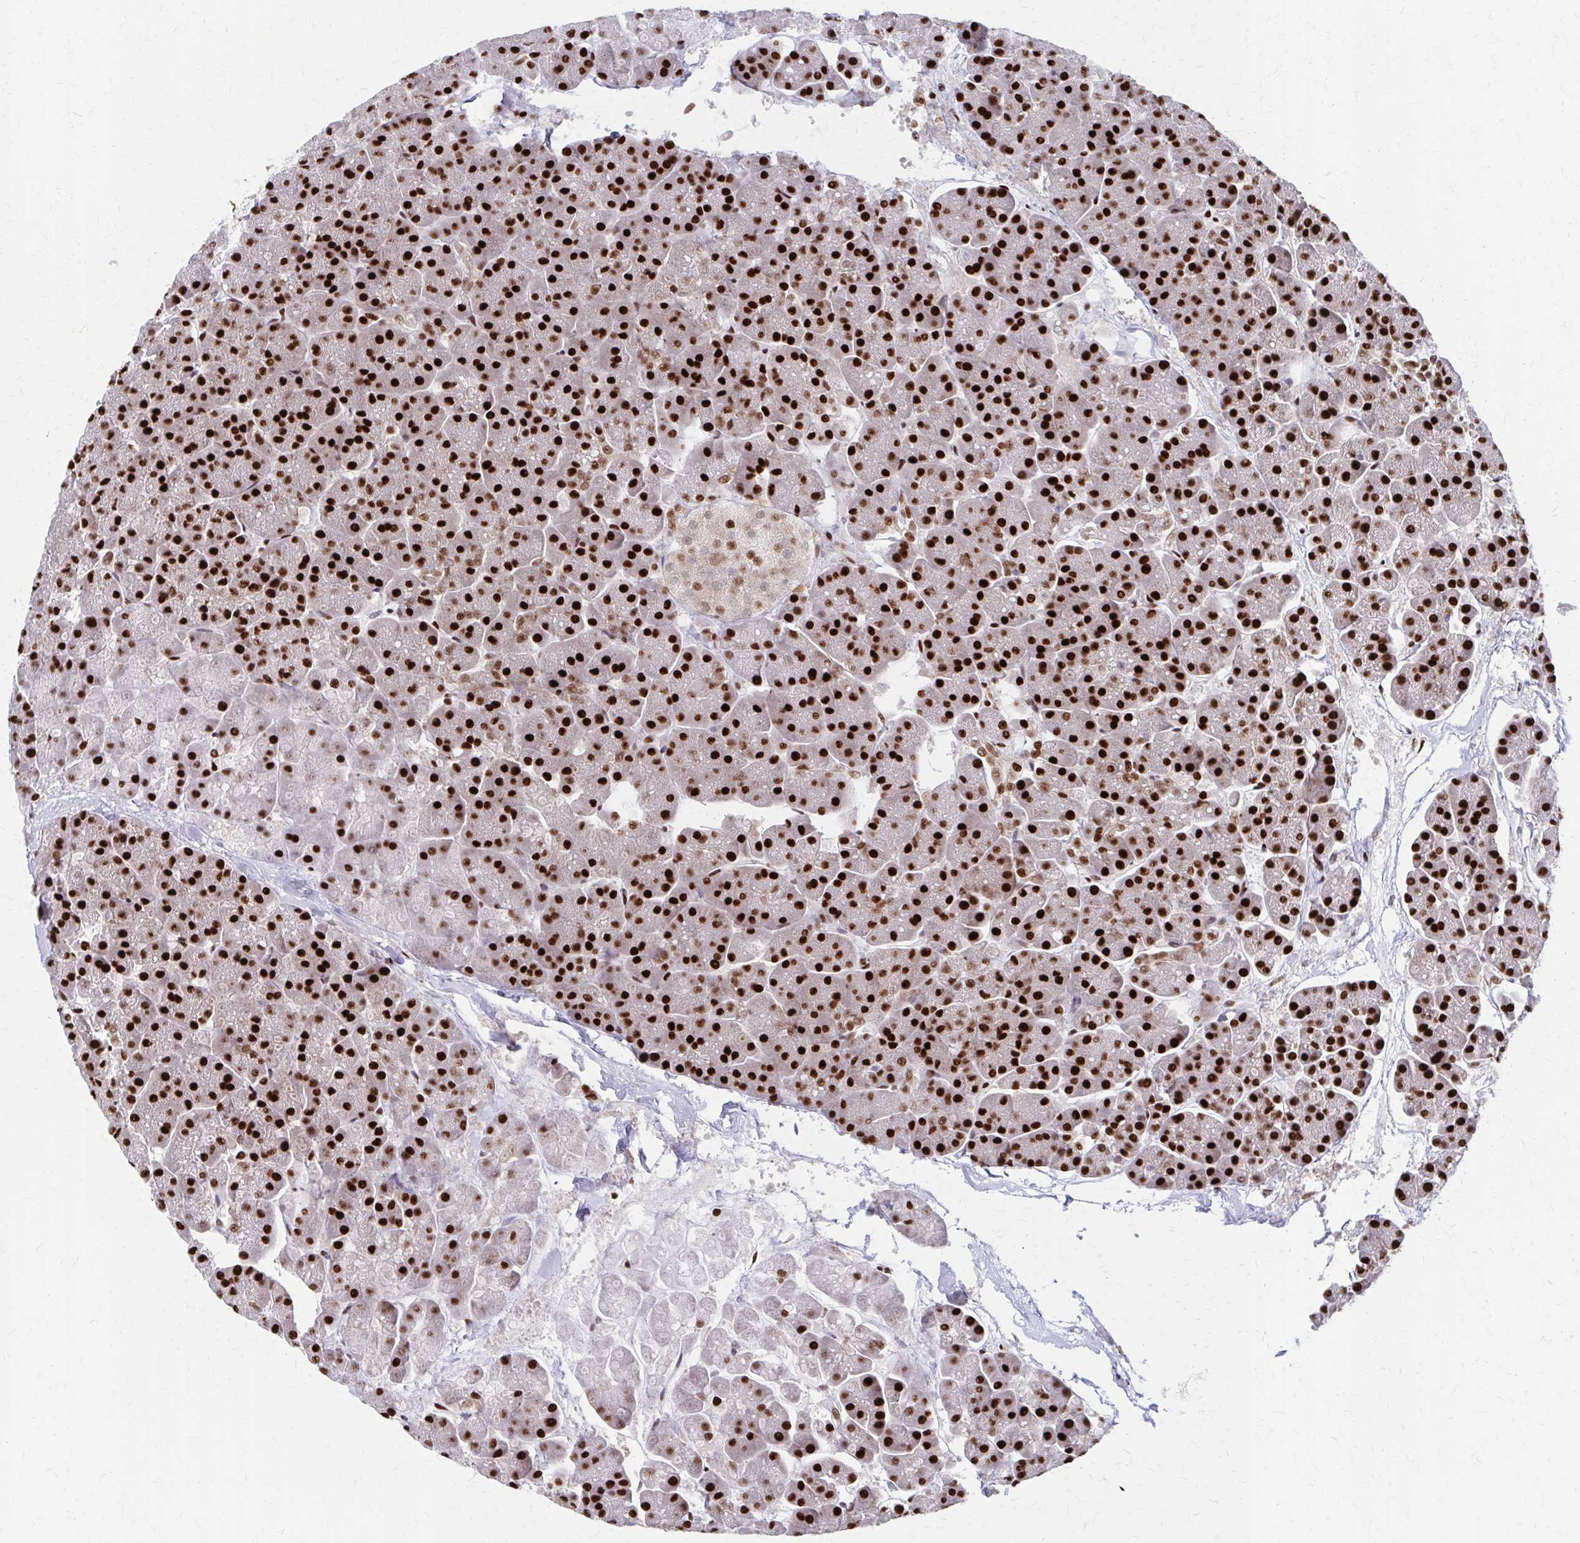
{"staining": {"intensity": "strong", "quantity": ">75%", "location": "nuclear"}, "tissue": "pancreas", "cell_type": "Exocrine glandular cells", "image_type": "normal", "snomed": [{"axis": "morphology", "description": "Normal tissue, NOS"}, {"axis": "topography", "description": "Pancreas"}, {"axis": "topography", "description": "Peripheral nerve tissue"}], "caption": "A brown stain shows strong nuclear expression of a protein in exocrine glandular cells of normal pancreas. (DAB (3,3'-diaminobenzidine) IHC with brightfield microscopy, high magnification).", "gene": "CNKSR3", "patient": {"sex": "male", "age": 54}}